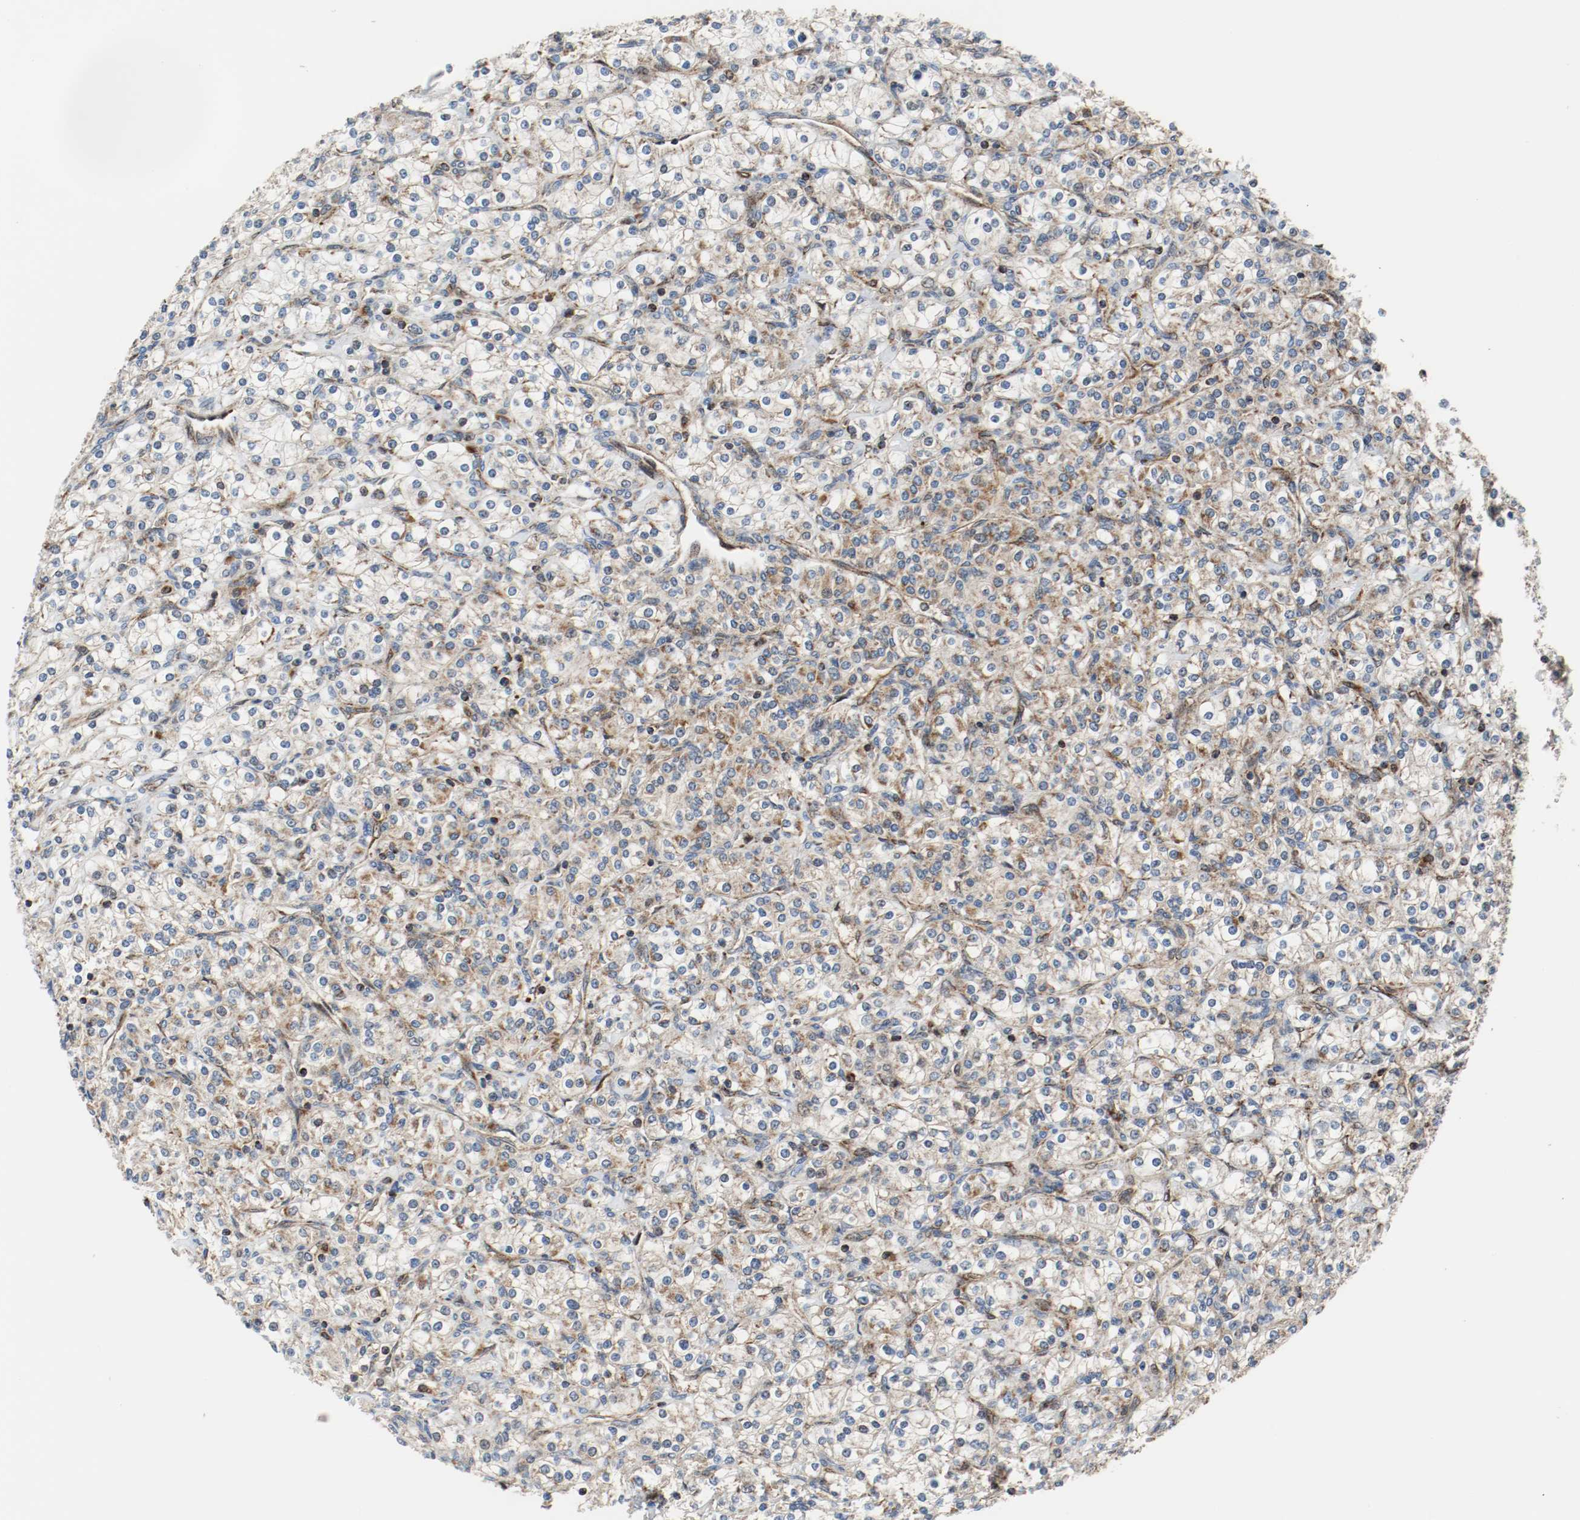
{"staining": {"intensity": "moderate", "quantity": "25%-75%", "location": "cytoplasmic/membranous"}, "tissue": "renal cancer", "cell_type": "Tumor cells", "image_type": "cancer", "snomed": [{"axis": "morphology", "description": "Adenocarcinoma, NOS"}, {"axis": "topography", "description": "Kidney"}], "caption": "Renal cancer (adenocarcinoma) tissue reveals moderate cytoplasmic/membranous staining in approximately 25%-75% of tumor cells, visualized by immunohistochemistry.", "gene": "TXNRD1", "patient": {"sex": "male", "age": 77}}